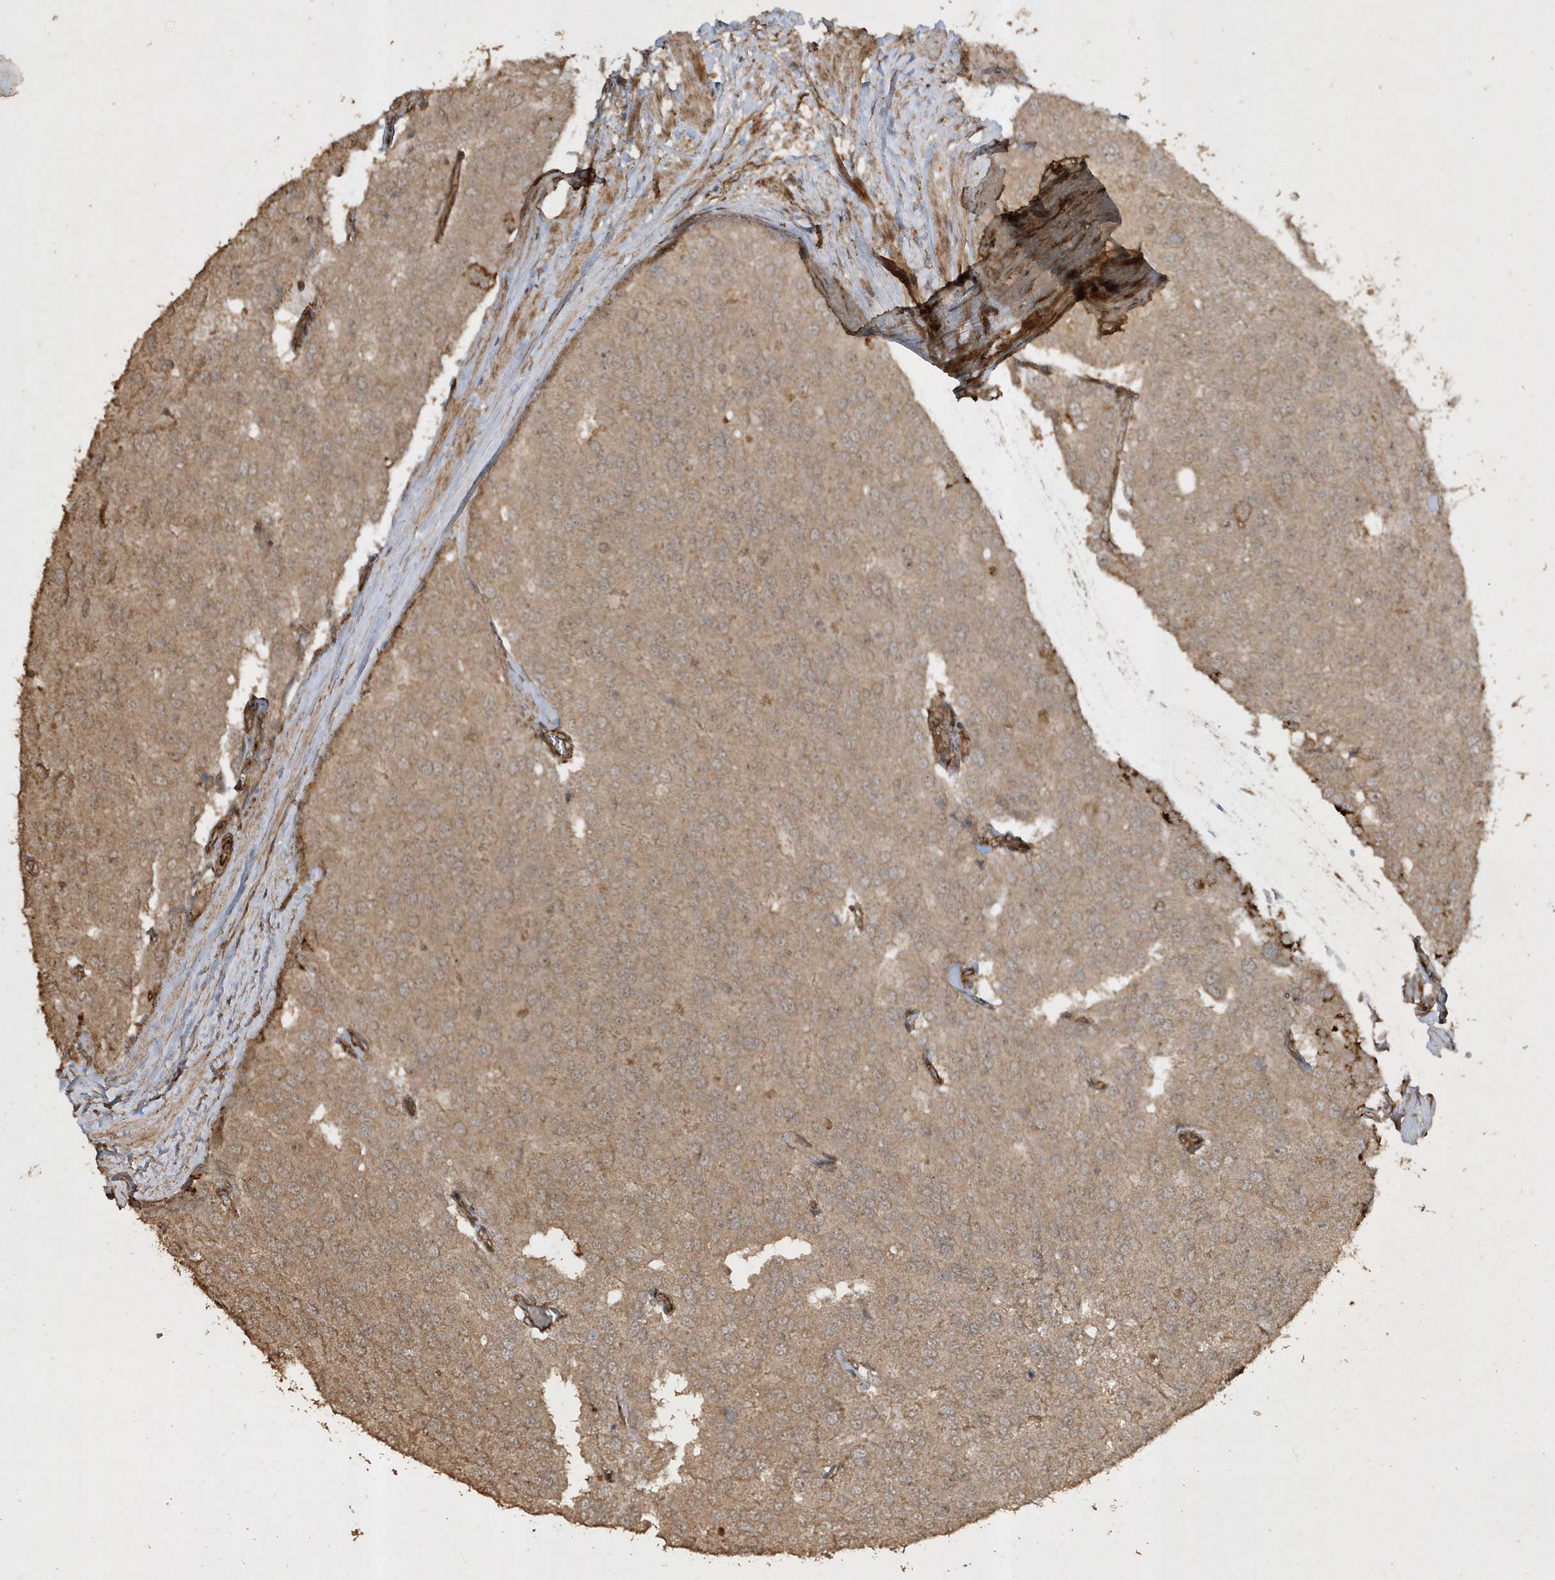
{"staining": {"intensity": "moderate", "quantity": ">75%", "location": "cytoplasmic/membranous"}, "tissue": "prostate cancer", "cell_type": "Tumor cells", "image_type": "cancer", "snomed": [{"axis": "morphology", "description": "Adenocarcinoma, High grade"}, {"axis": "topography", "description": "Prostate"}], "caption": "DAB immunohistochemical staining of prostate cancer displays moderate cytoplasmic/membranous protein positivity in about >75% of tumor cells. The staining is performed using DAB (3,3'-diaminobenzidine) brown chromogen to label protein expression. The nuclei are counter-stained blue using hematoxylin.", "gene": "AVPI1", "patient": {"sex": "male", "age": 50}}